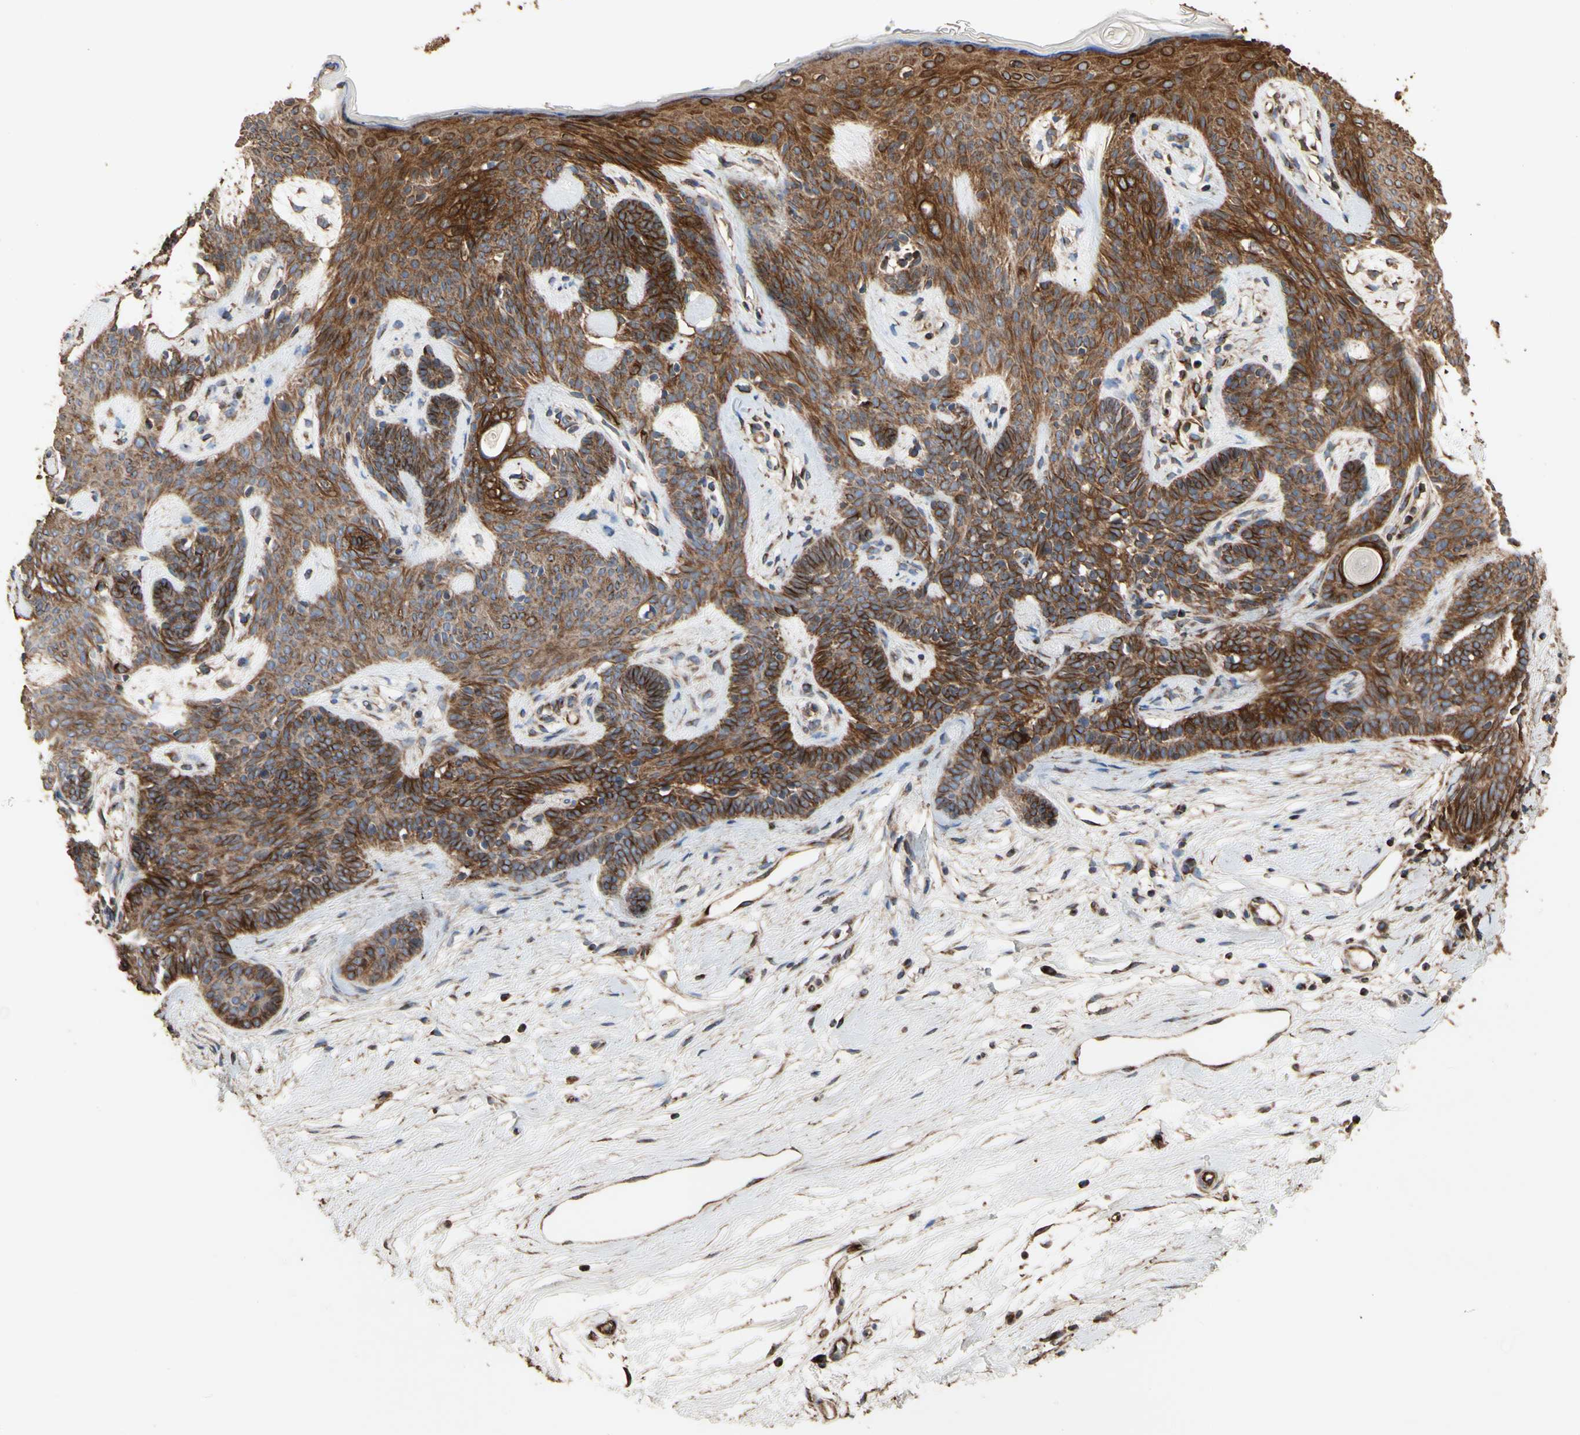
{"staining": {"intensity": "moderate", "quantity": "25%-75%", "location": "cytoplasmic/membranous"}, "tissue": "skin cancer", "cell_type": "Tumor cells", "image_type": "cancer", "snomed": [{"axis": "morphology", "description": "Developmental malformation"}, {"axis": "morphology", "description": "Basal cell carcinoma"}, {"axis": "topography", "description": "Skin"}], "caption": "Immunohistochemical staining of human skin basal cell carcinoma shows medium levels of moderate cytoplasmic/membranous protein expression in approximately 25%-75% of tumor cells.", "gene": "TUBA1A", "patient": {"sex": "female", "age": 62}}